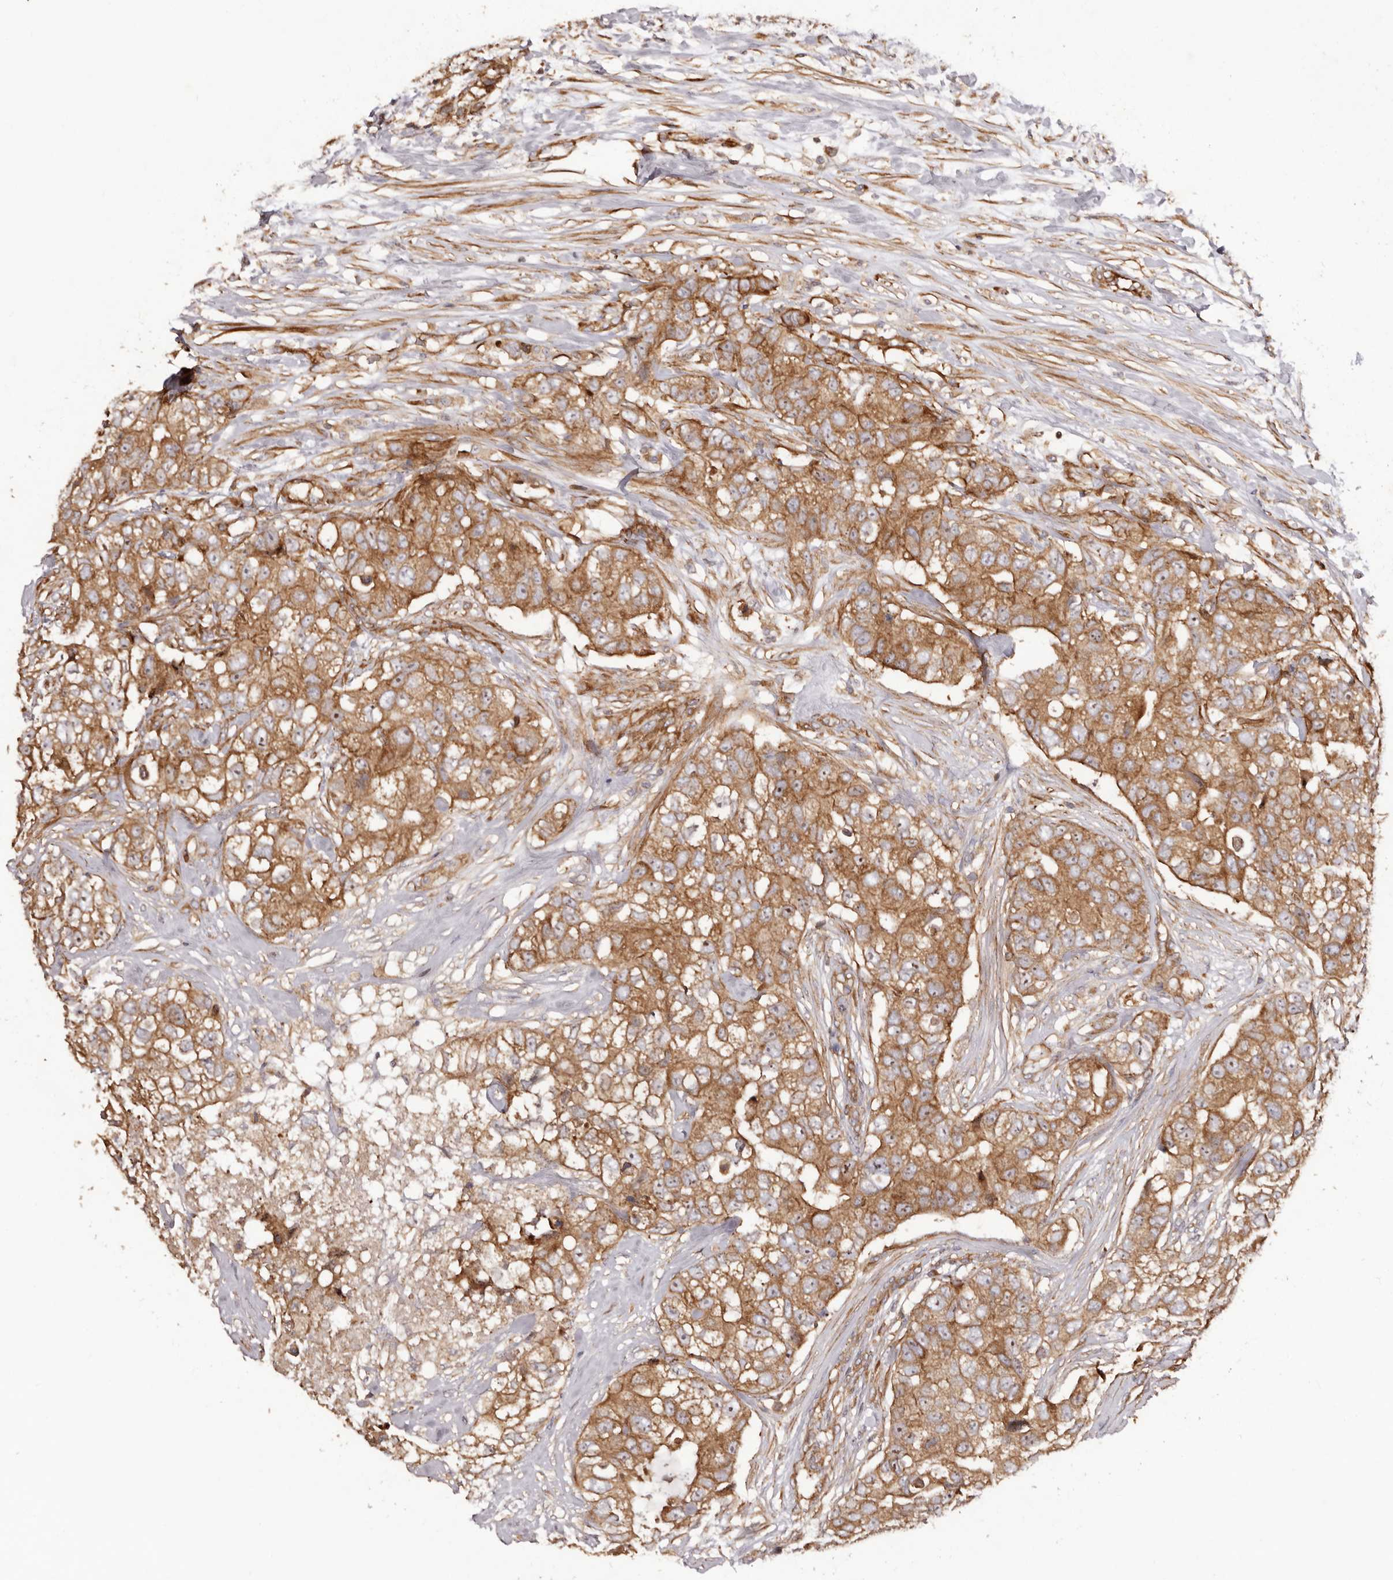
{"staining": {"intensity": "moderate", "quantity": ">75%", "location": "cytoplasmic/membranous,nuclear"}, "tissue": "breast cancer", "cell_type": "Tumor cells", "image_type": "cancer", "snomed": [{"axis": "morphology", "description": "Duct carcinoma"}, {"axis": "topography", "description": "Breast"}], "caption": "This histopathology image displays IHC staining of intraductal carcinoma (breast), with medium moderate cytoplasmic/membranous and nuclear staining in approximately >75% of tumor cells.", "gene": "RPS6", "patient": {"sex": "female", "age": 62}}